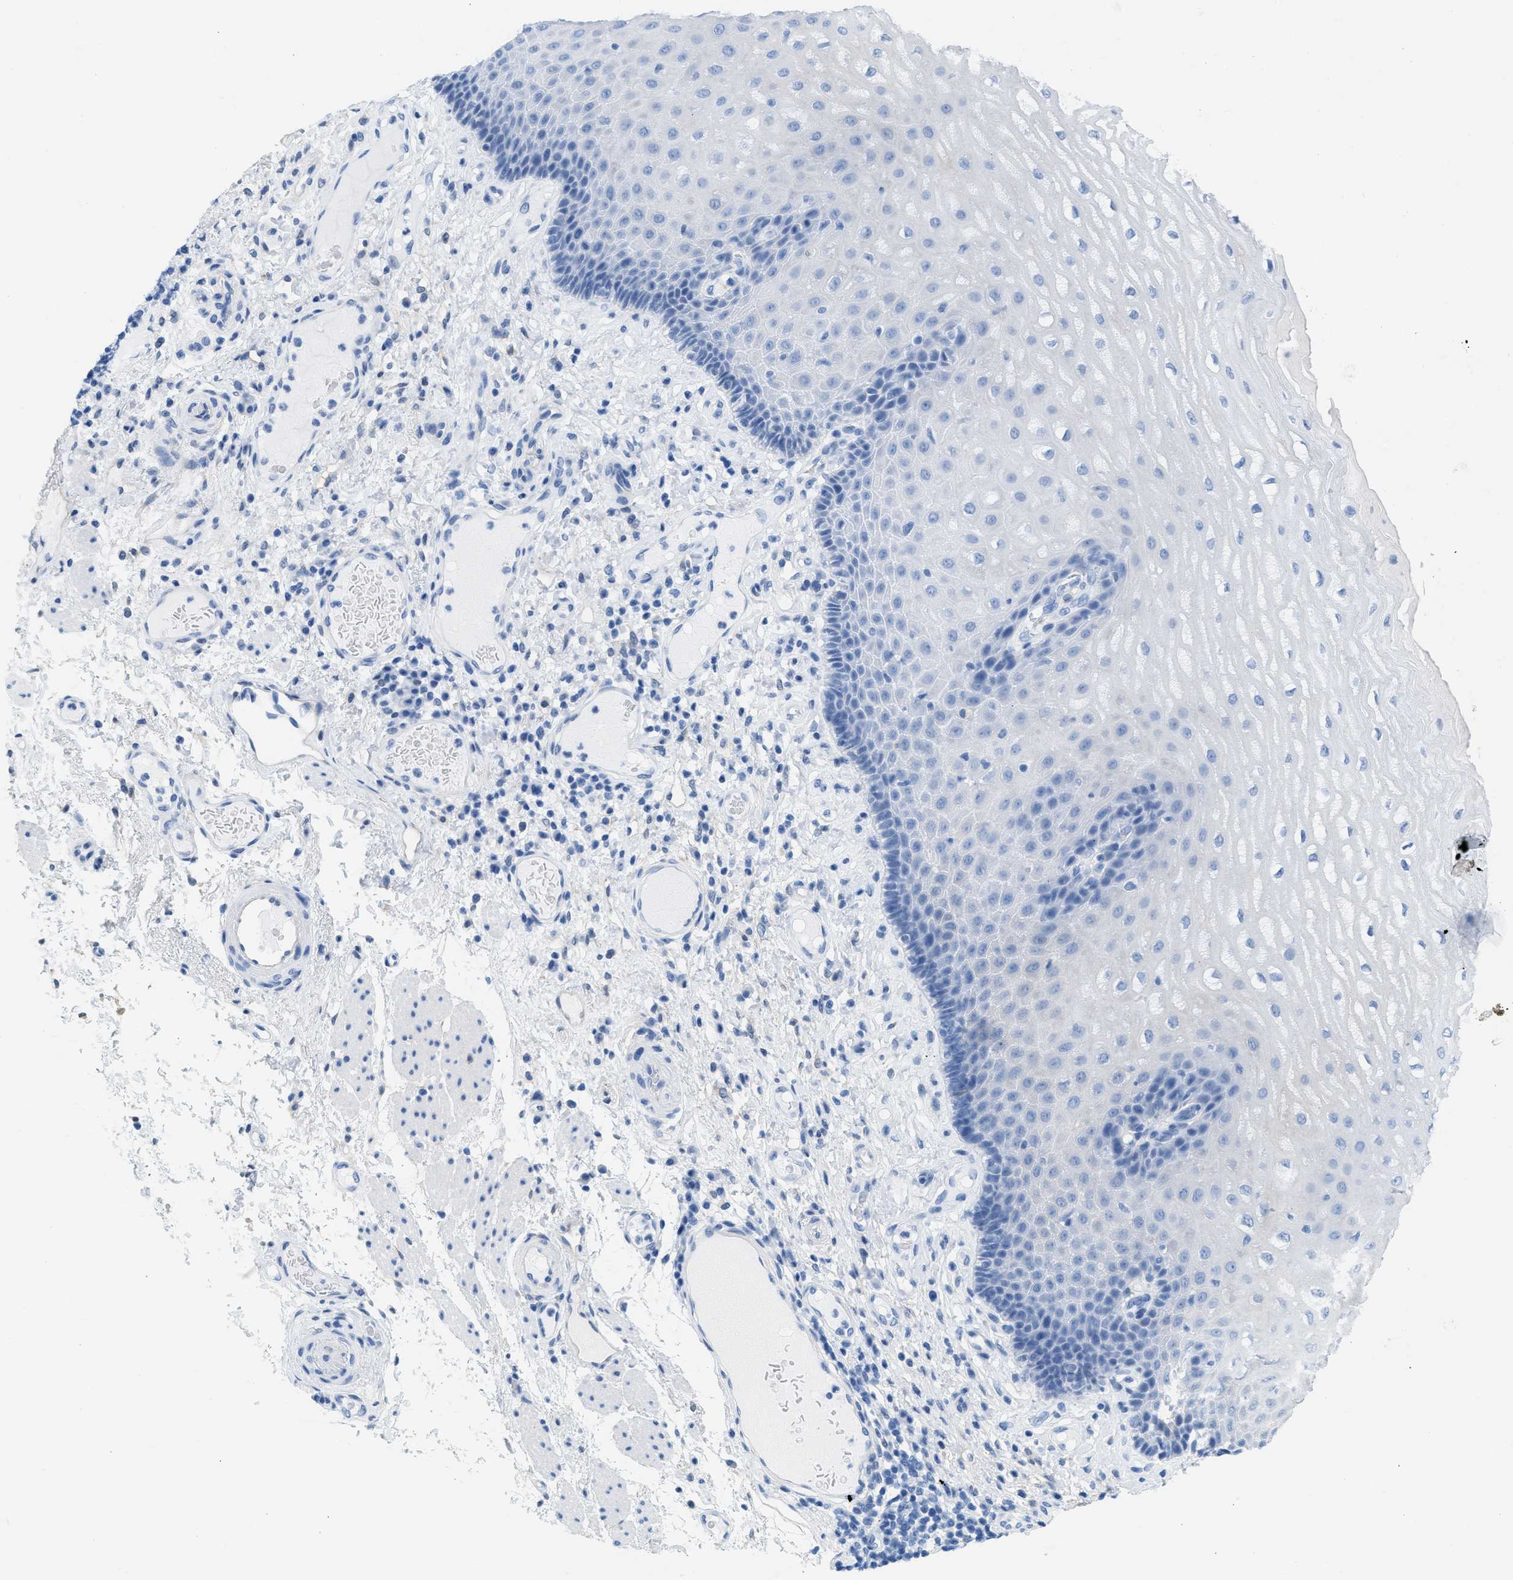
{"staining": {"intensity": "negative", "quantity": "none", "location": "none"}, "tissue": "esophagus", "cell_type": "Squamous epithelial cells", "image_type": "normal", "snomed": [{"axis": "morphology", "description": "Normal tissue, NOS"}, {"axis": "topography", "description": "Esophagus"}], "caption": "This micrograph is of unremarkable esophagus stained with immunohistochemistry (IHC) to label a protein in brown with the nuclei are counter-stained blue. There is no expression in squamous epithelial cells.", "gene": "ASGR1", "patient": {"sex": "male", "age": 54}}